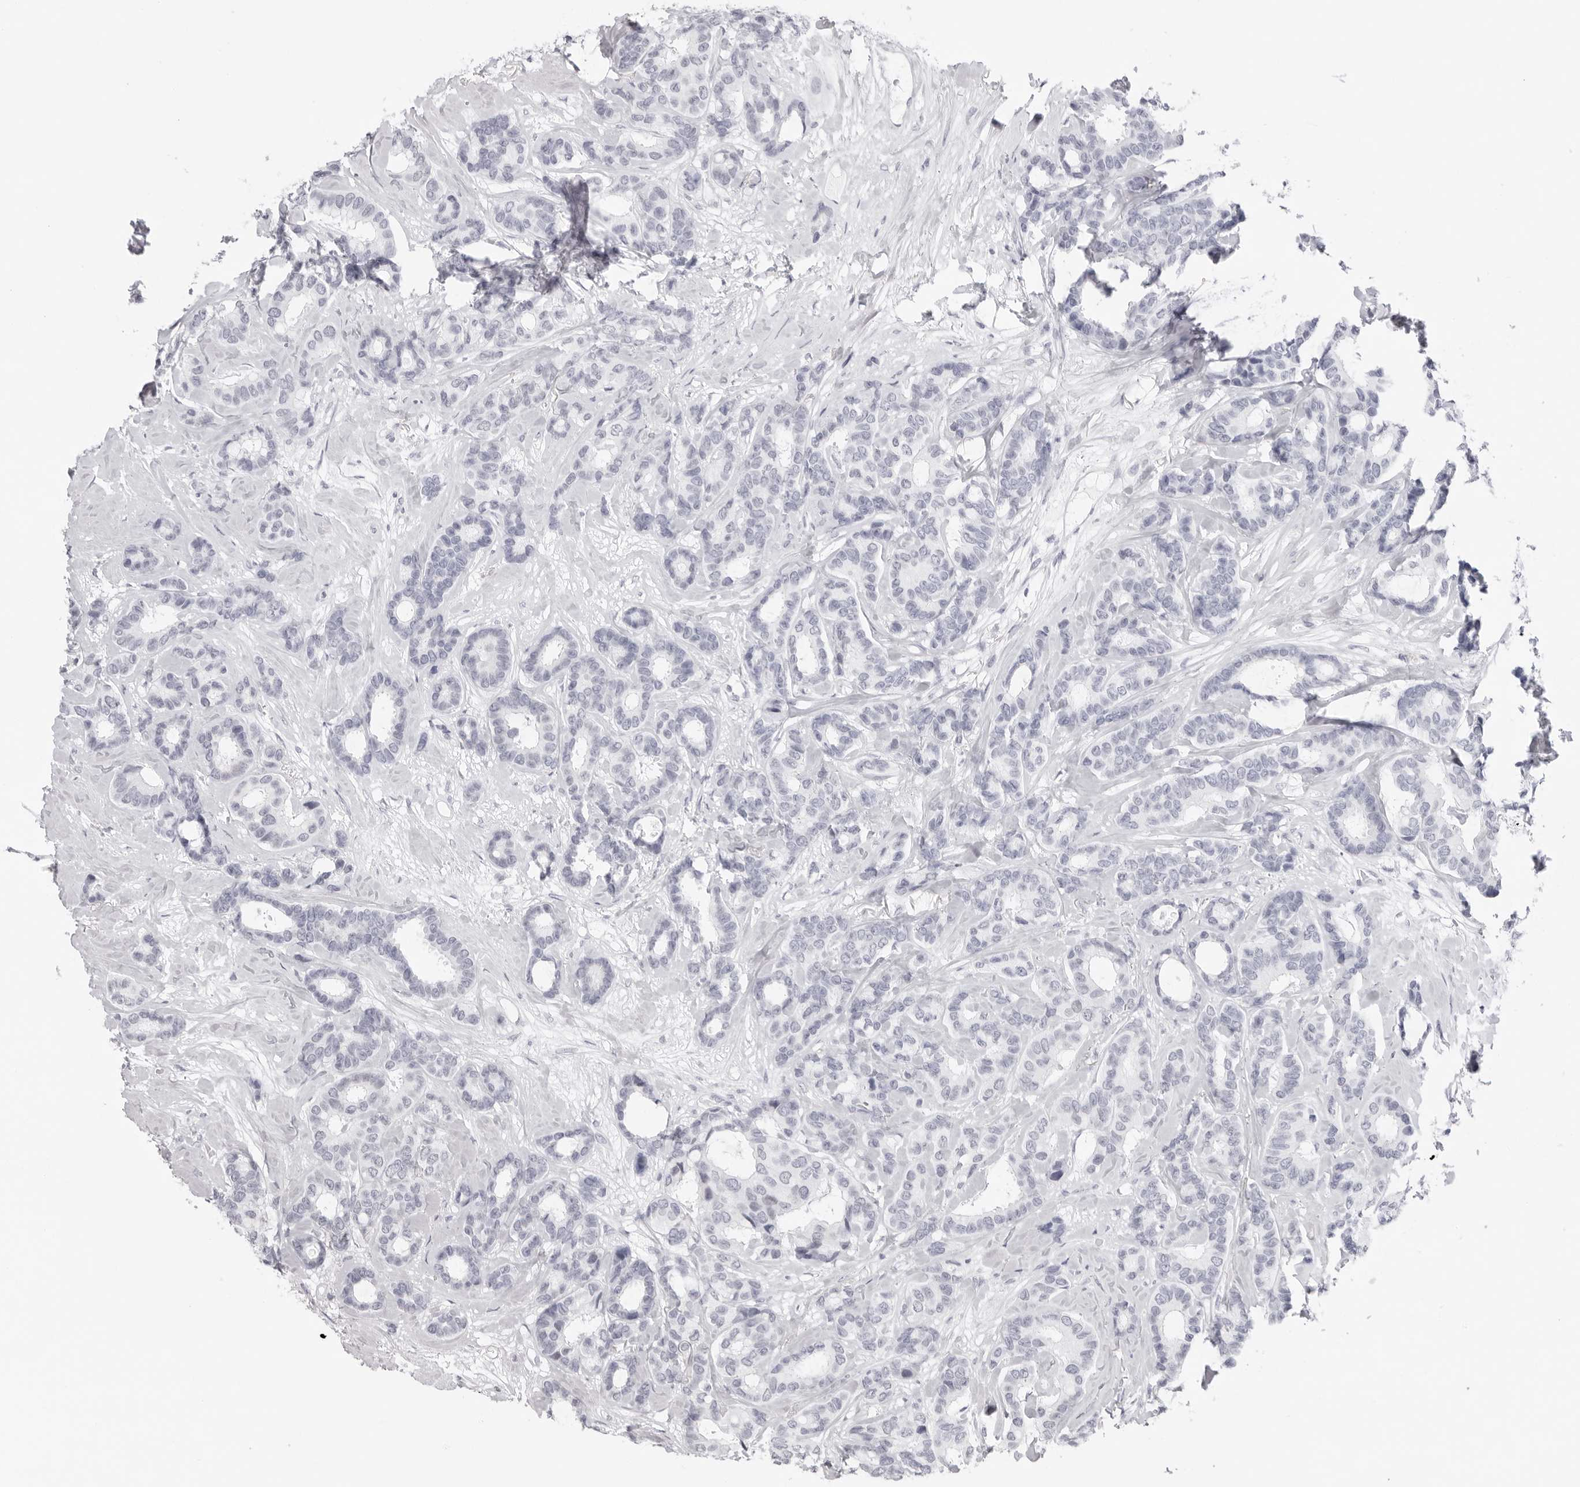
{"staining": {"intensity": "negative", "quantity": "none", "location": "none"}, "tissue": "breast cancer", "cell_type": "Tumor cells", "image_type": "cancer", "snomed": [{"axis": "morphology", "description": "Duct carcinoma"}, {"axis": "topography", "description": "Breast"}], "caption": "DAB (3,3'-diaminobenzidine) immunohistochemical staining of breast intraductal carcinoma reveals no significant expression in tumor cells.", "gene": "KLK12", "patient": {"sex": "female", "age": 87}}